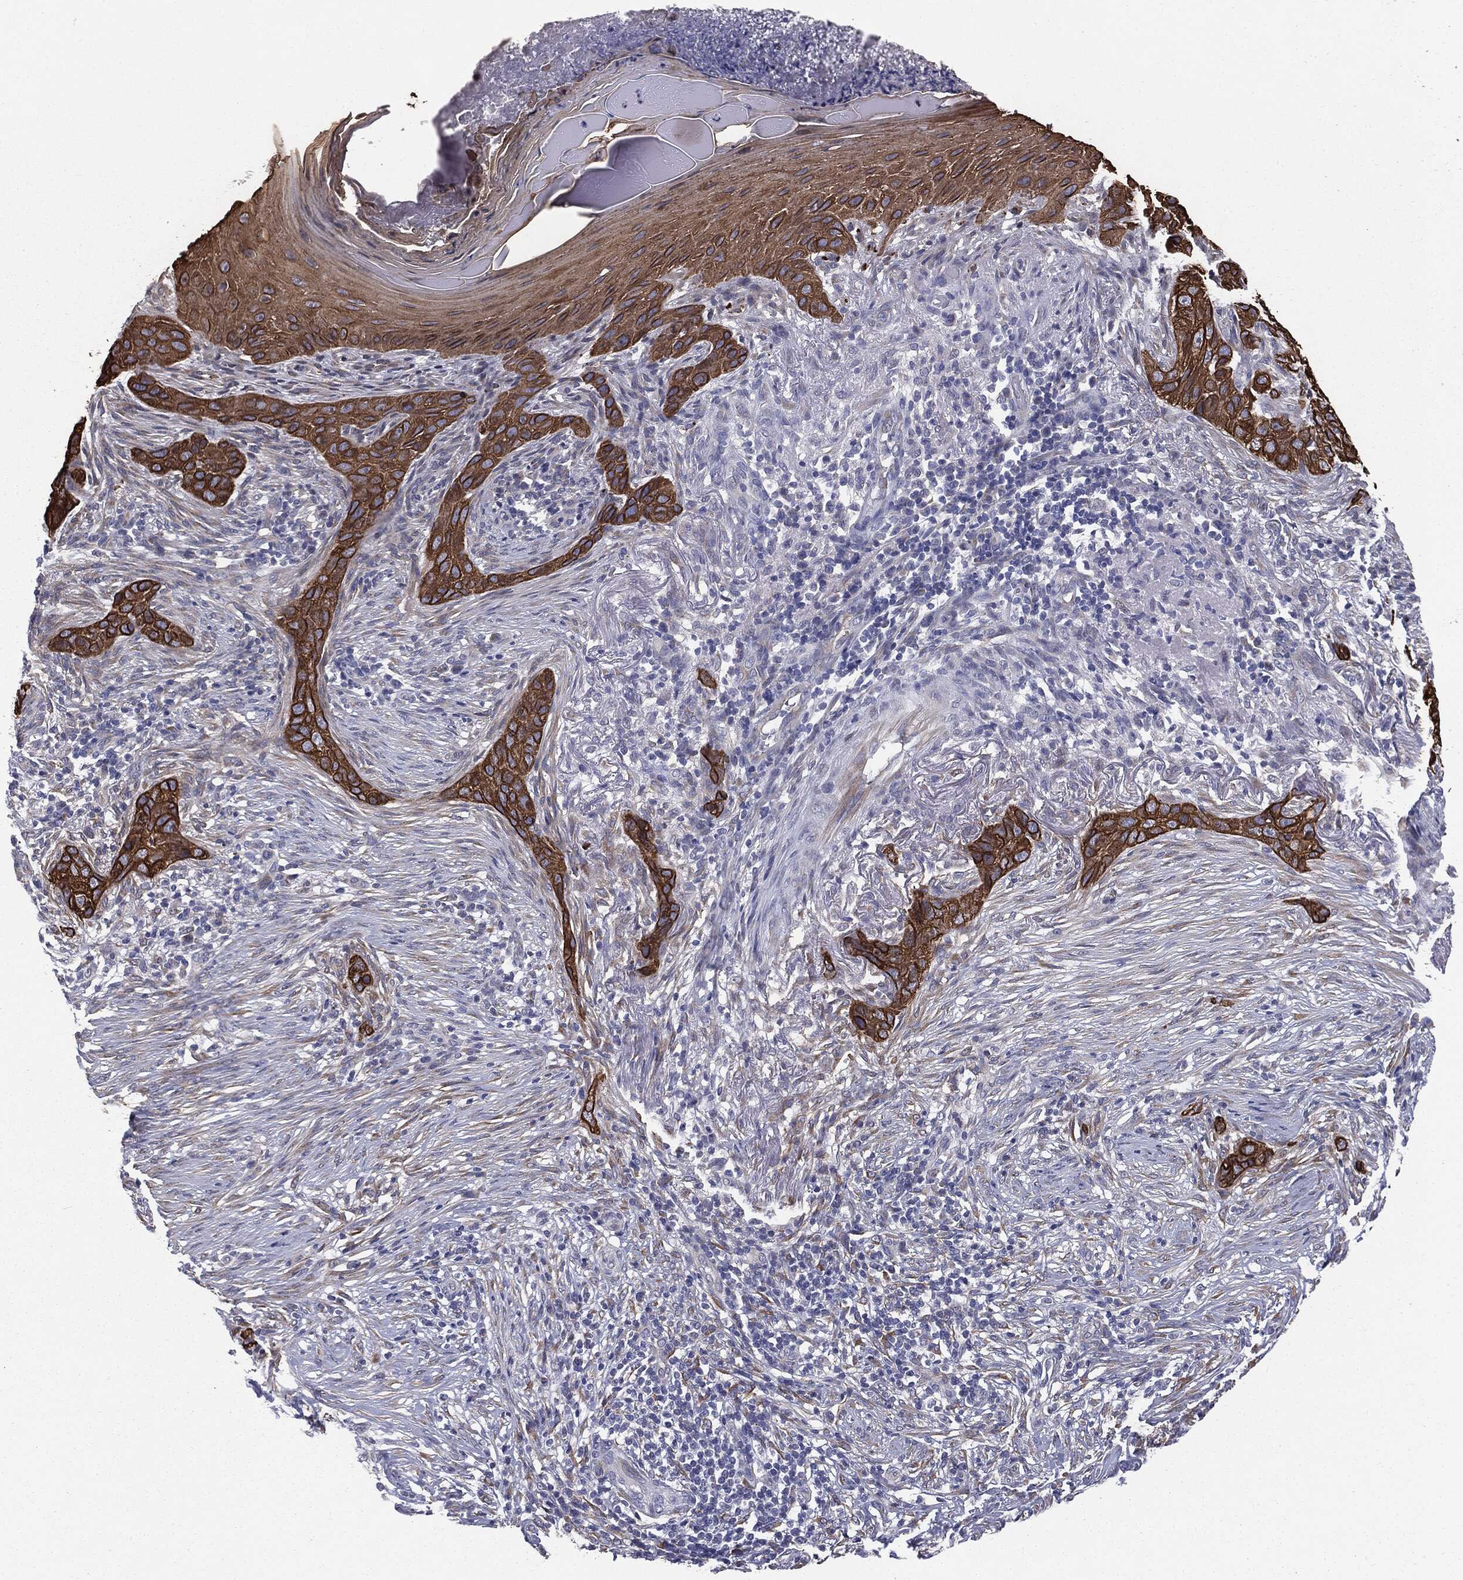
{"staining": {"intensity": "strong", "quantity": ">75%", "location": "cytoplasmic/membranous"}, "tissue": "skin cancer", "cell_type": "Tumor cells", "image_type": "cancer", "snomed": [{"axis": "morphology", "description": "Squamous cell carcinoma, NOS"}, {"axis": "topography", "description": "Skin"}], "caption": "A brown stain shows strong cytoplasmic/membranous staining of a protein in skin squamous cell carcinoma tumor cells. (IHC, brightfield microscopy, high magnification).", "gene": "KRT5", "patient": {"sex": "male", "age": 88}}